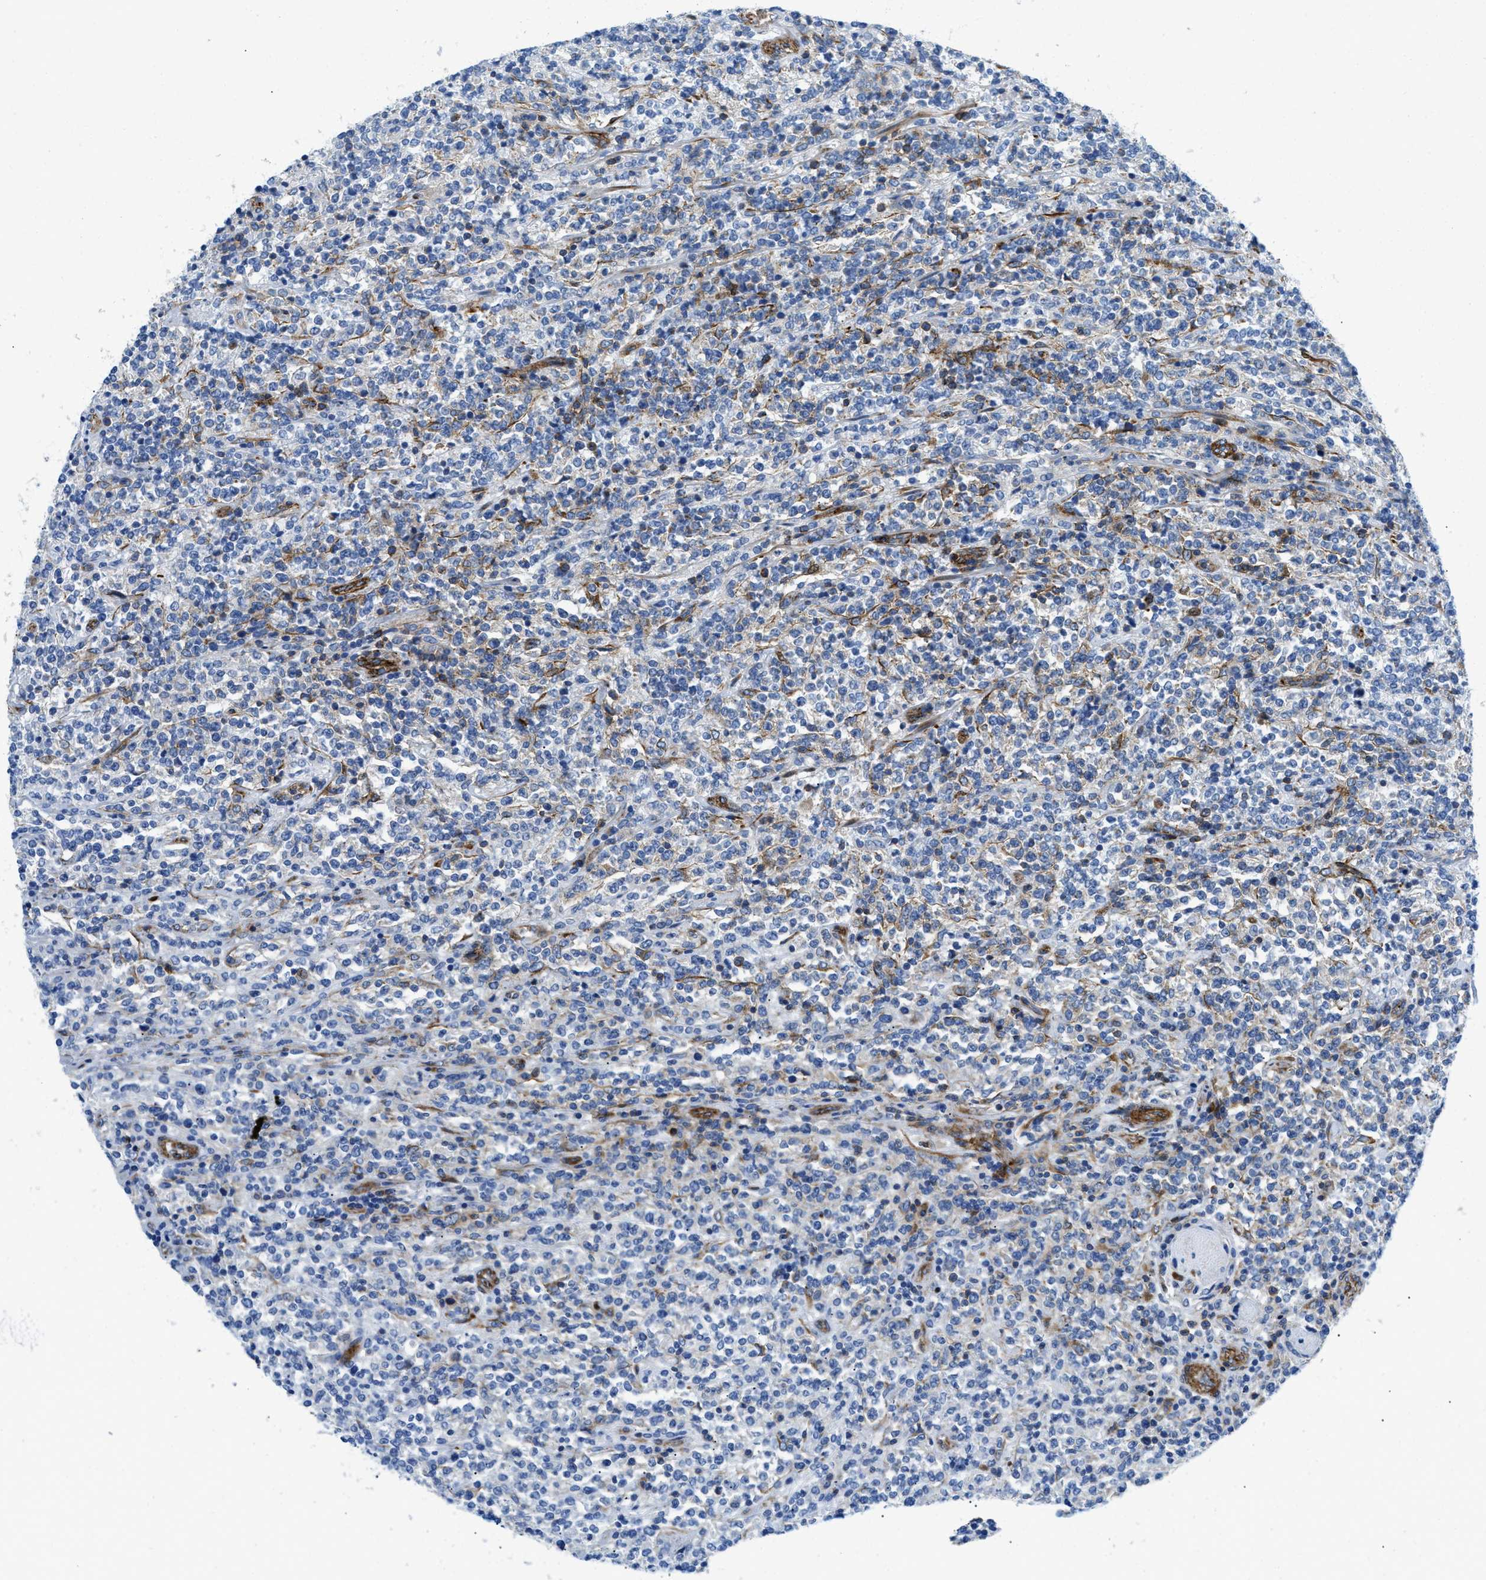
{"staining": {"intensity": "weak", "quantity": "<25%", "location": "cytoplasmic/membranous"}, "tissue": "lymphoma", "cell_type": "Tumor cells", "image_type": "cancer", "snomed": [{"axis": "morphology", "description": "Malignant lymphoma, non-Hodgkin's type, High grade"}, {"axis": "topography", "description": "Soft tissue"}], "caption": "Immunohistochemistry image of human lymphoma stained for a protein (brown), which demonstrates no expression in tumor cells. (DAB immunohistochemistry, high magnification).", "gene": "CUTA", "patient": {"sex": "male", "age": 18}}